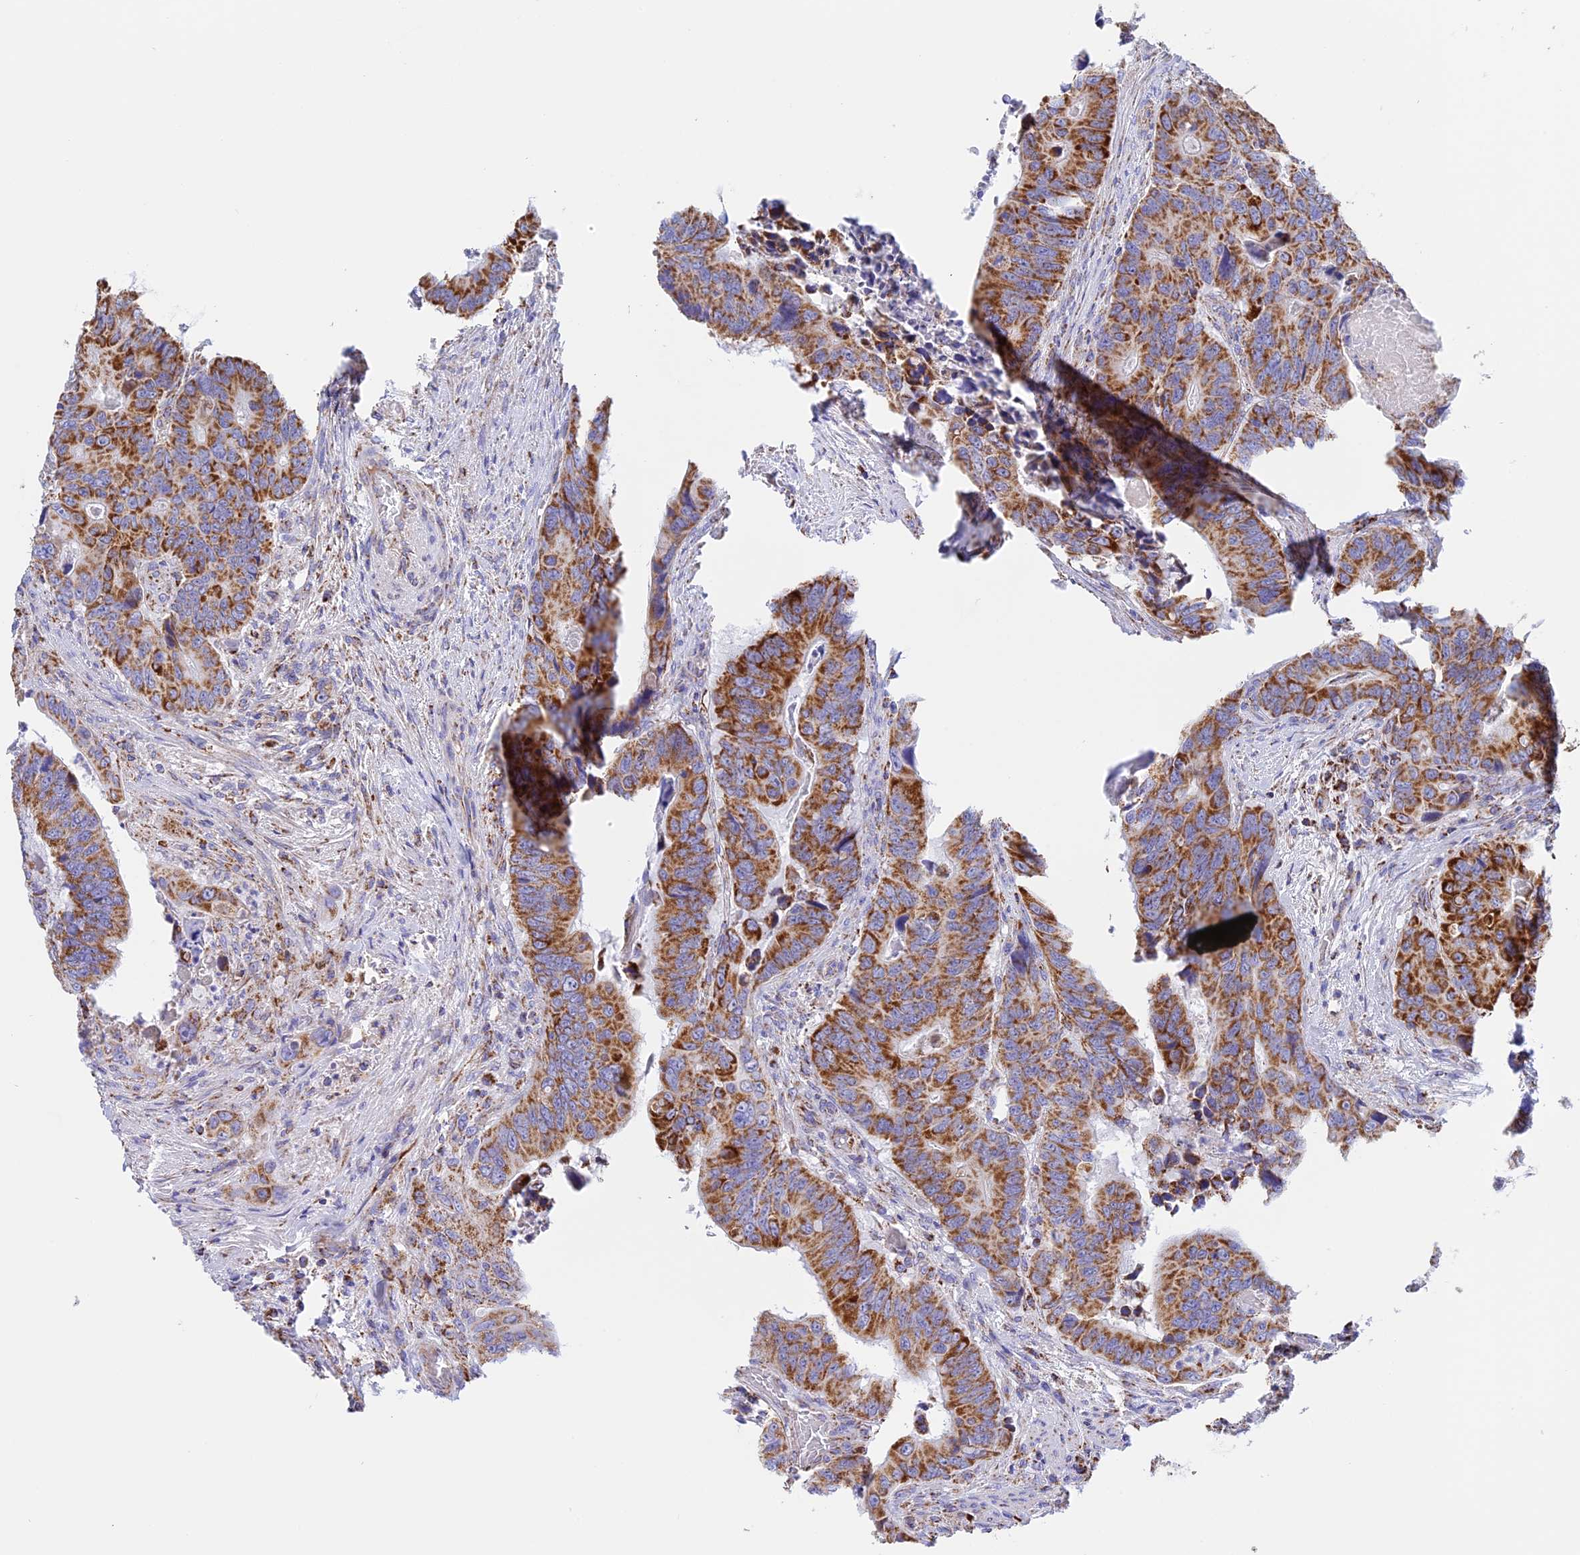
{"staining": {"intensity": "strong", "quantity": ">75%", "location": "cytoplasmic/membranous"}, "tissue": "colorectal cancer", "cell_type": "Tumor cells", "image_type": "cancer", "snomed": [{"axis": "morphology", "description": "Adenocarcinoma, NOS"}, {"axis": "topography", "description": "Colon"}], "caption": "Immunohistochemical staining of colorectal cancer shows high levels of strong cytoplasmic/membranous protein staining in approximately >75% of tumor cells.", "gene": "KCNG1", "patient": {"sex": "male", "age": 84}}